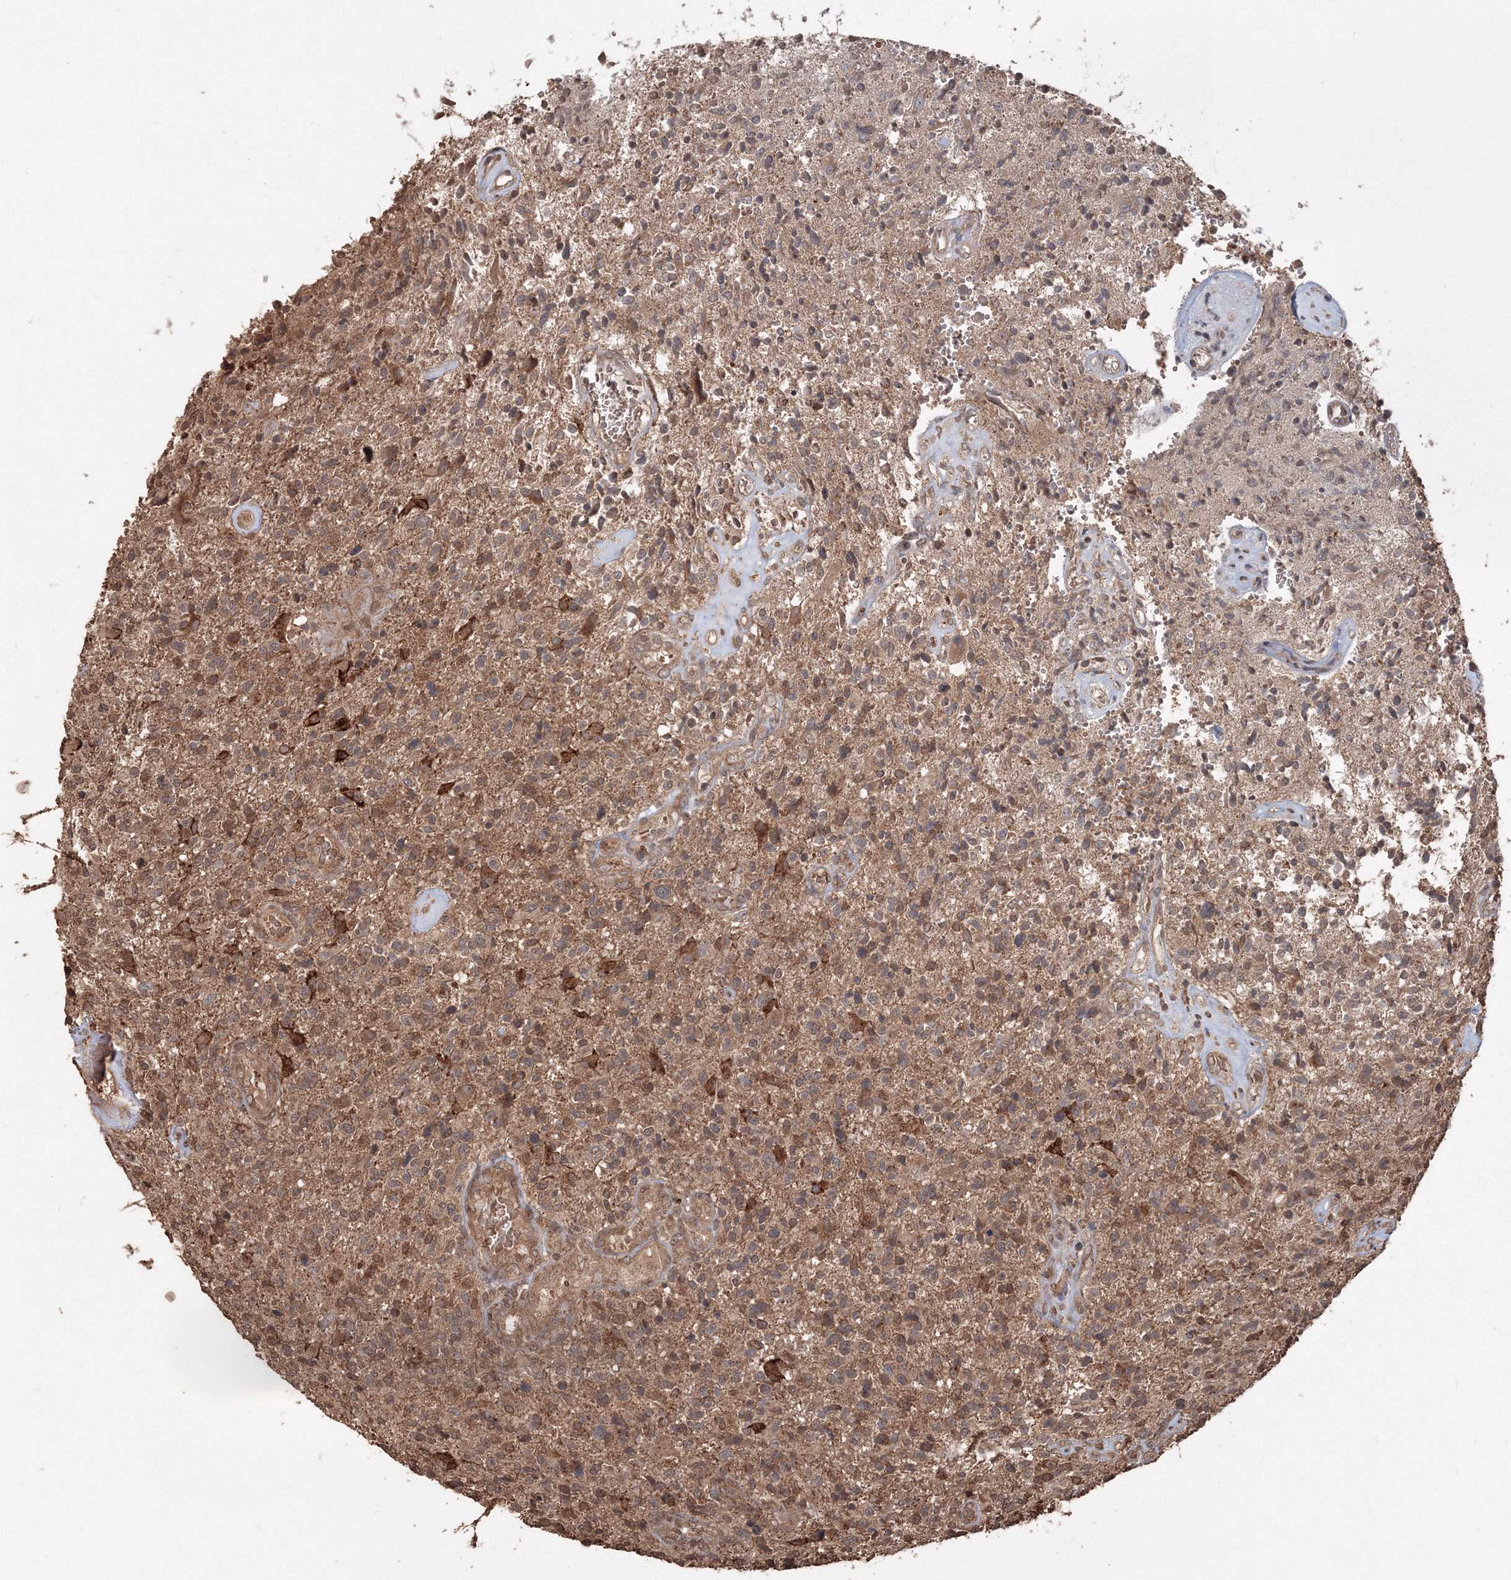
{"staining": {"intensity": "moderate", "quantity": ">75%", "location": "cytoplasmic/membranous"}, "tissue": "glioma", "cell_type": "Tumor cells", "image_type": "cancer", "snomed": [{"axis": "morphology", "description": "Glioma, malignant, High grade"}, {"axis": "topography", "description": "Brain"}], "caption": "Brown immunohistochemical staining in malignant glioma (high-grade) demonstrates moderate cytoplasmic/membranous expression in about >75% of tumor cells.", "gene": "CCDC122", "patient": {"sex": "male", "age": 72}}